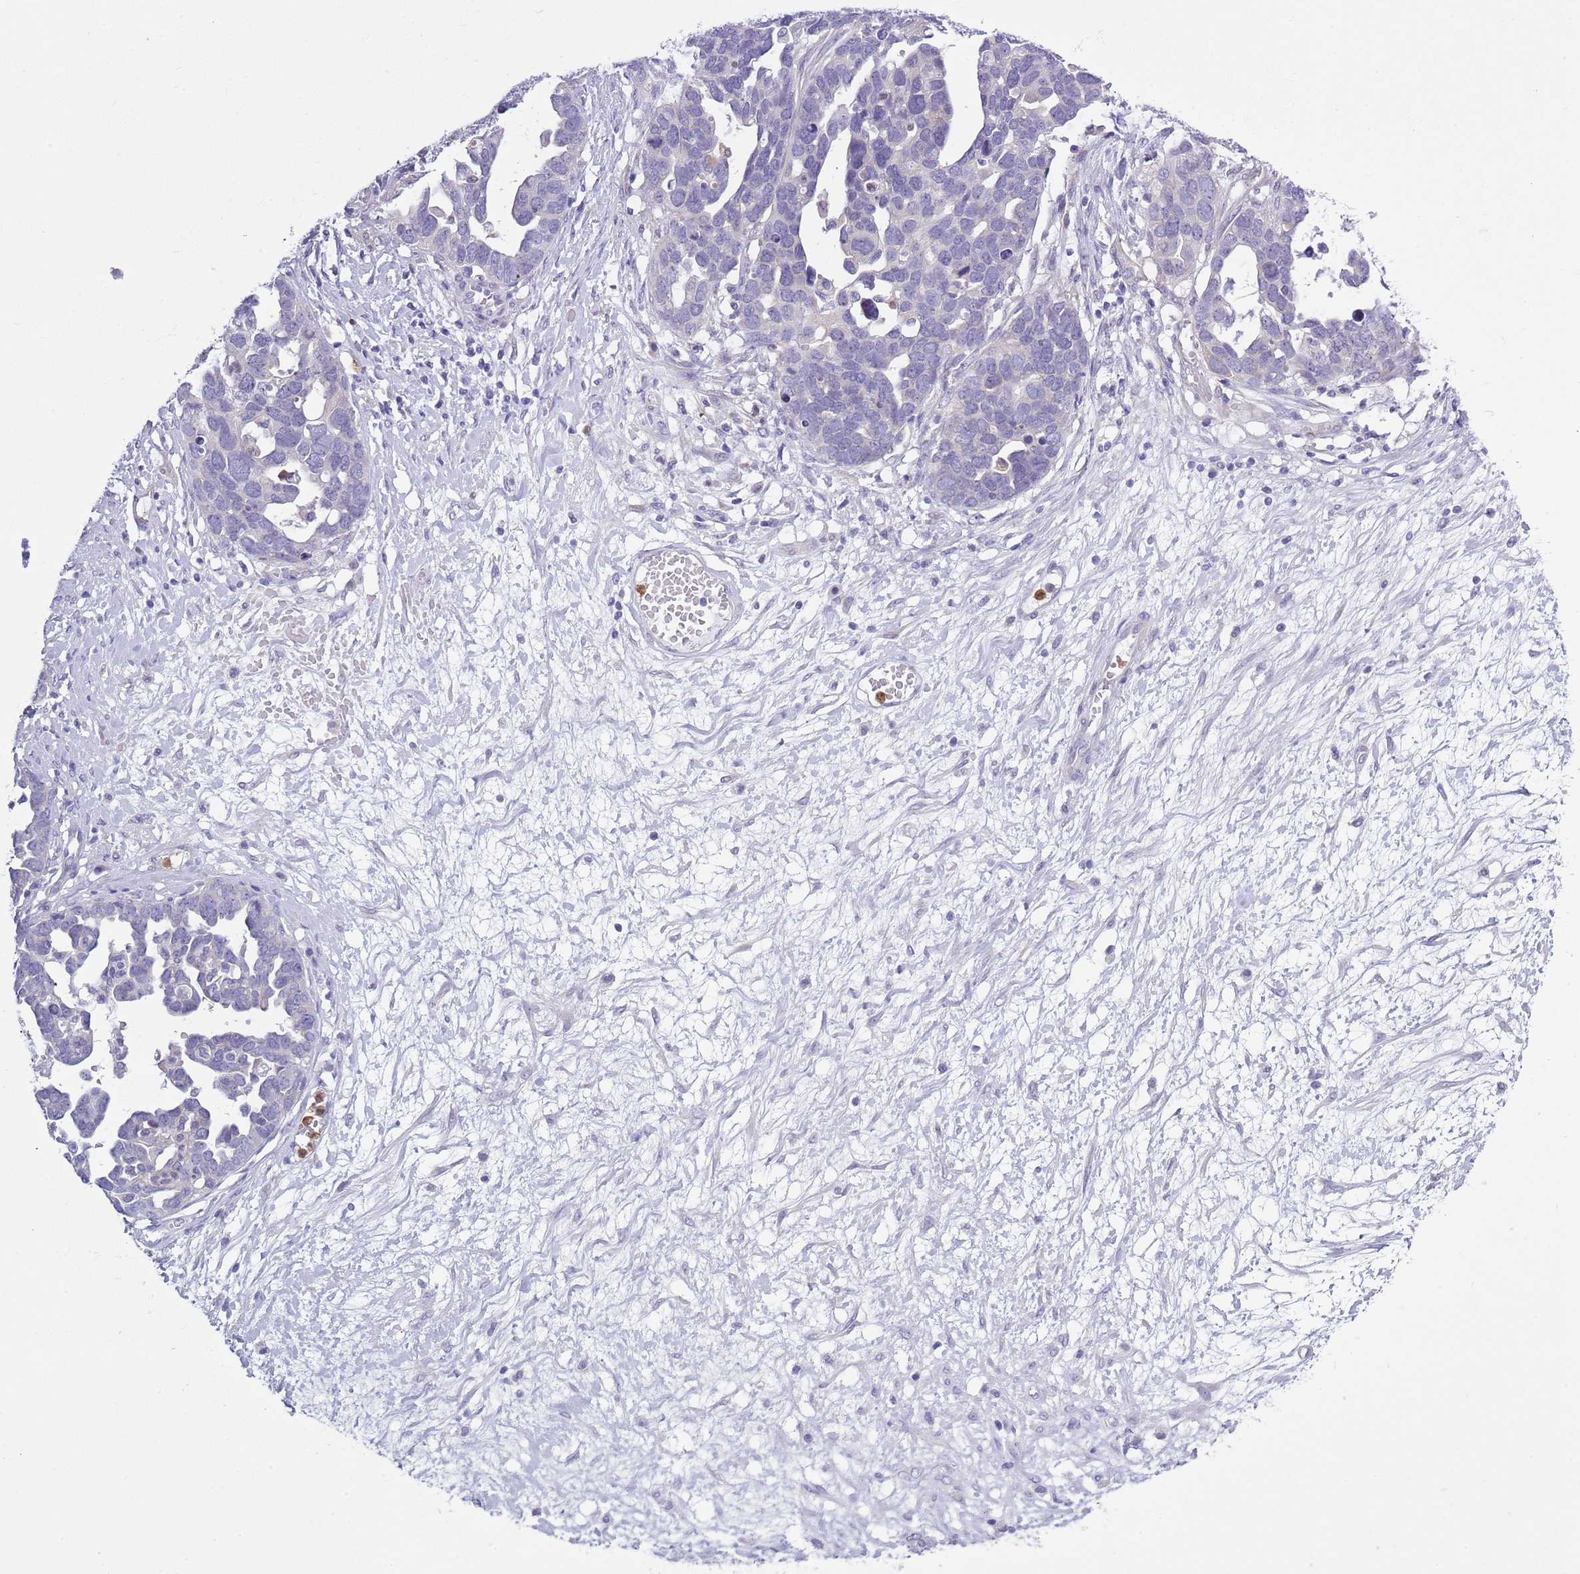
{"staining": {"intensity": "negative", "quantity": "none", "location": "none"}, "tissue": "ovarian cancer", "cell_type": "Tumor cells", "image_type": "cancer", "snomed": [{"axis": "morphology", "description": "Cystadenocarcinoma, serous, NOS"}, {"axis": "topography", "description": "Ovary"}], "caption": "Image shows no significant protein positivity in tumor cells of ovarian cancer.", "gene": "ZFP2", "patient": {"sex": "female", "age": 54}}